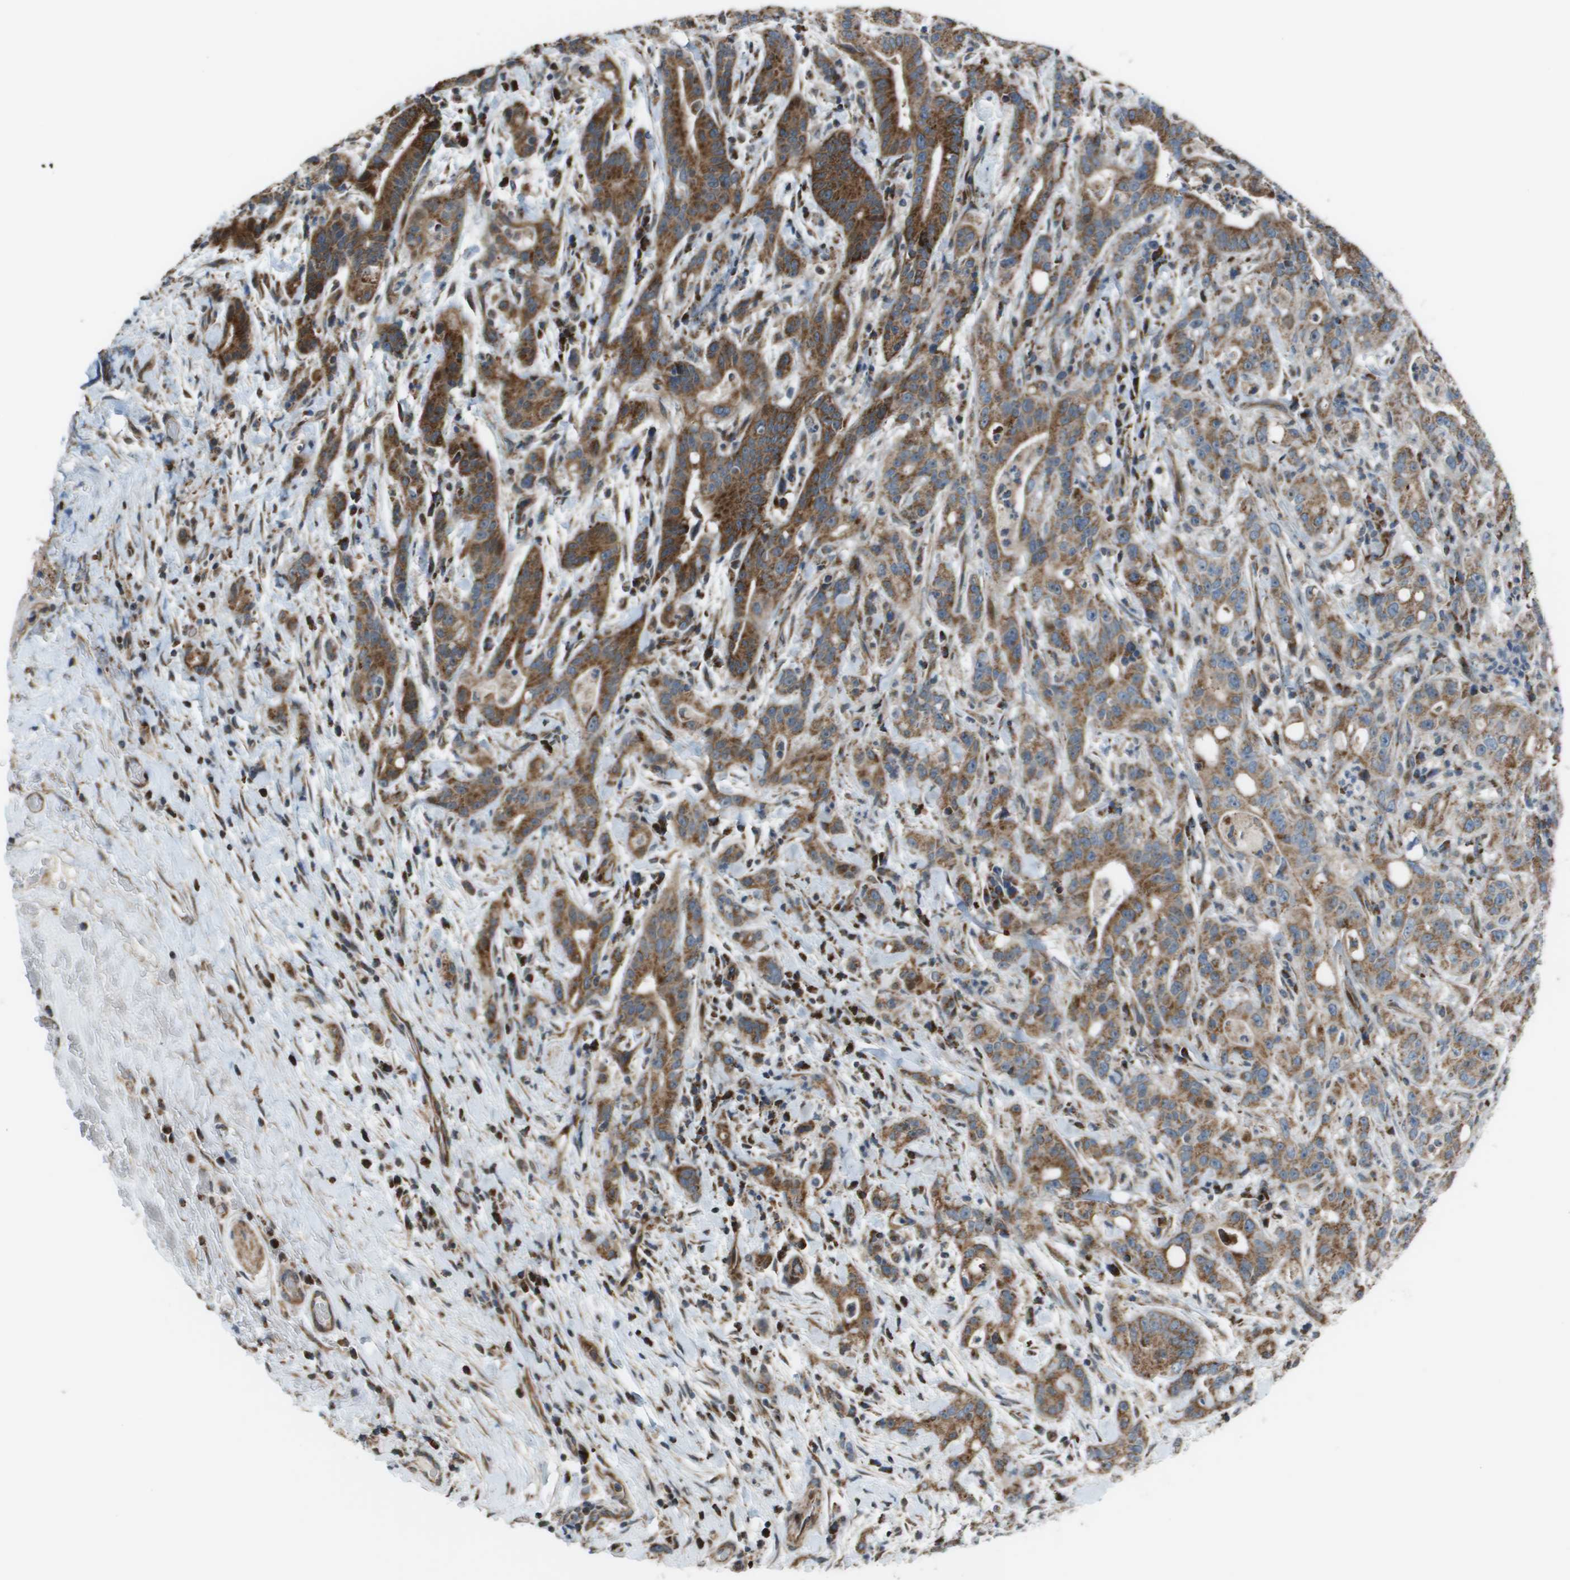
{"staining": {"intensity": "moderate", "quantity": ">75%", "location": "cytoplasmic/membranous"}, "tissue": "liver cancer", "cell_type": "Tumor cells", "image_type": "cancer", "snomed": [{"axis": "morphology", "description": "Cholangiocarcinoma"}, {"axis": "topography", "description": "Liver"}], "caption": "Immunohistochemical staining of liver cancer (cholangiocarcinoma) shows medium levels of moderate cytoplasmic/membranous expression in approximately >75% of tumor cells. (IHC, brightfield microscopy, high magnification).", "gene": "MGAT3", "patient": {"sex": "female", "age": 38}}